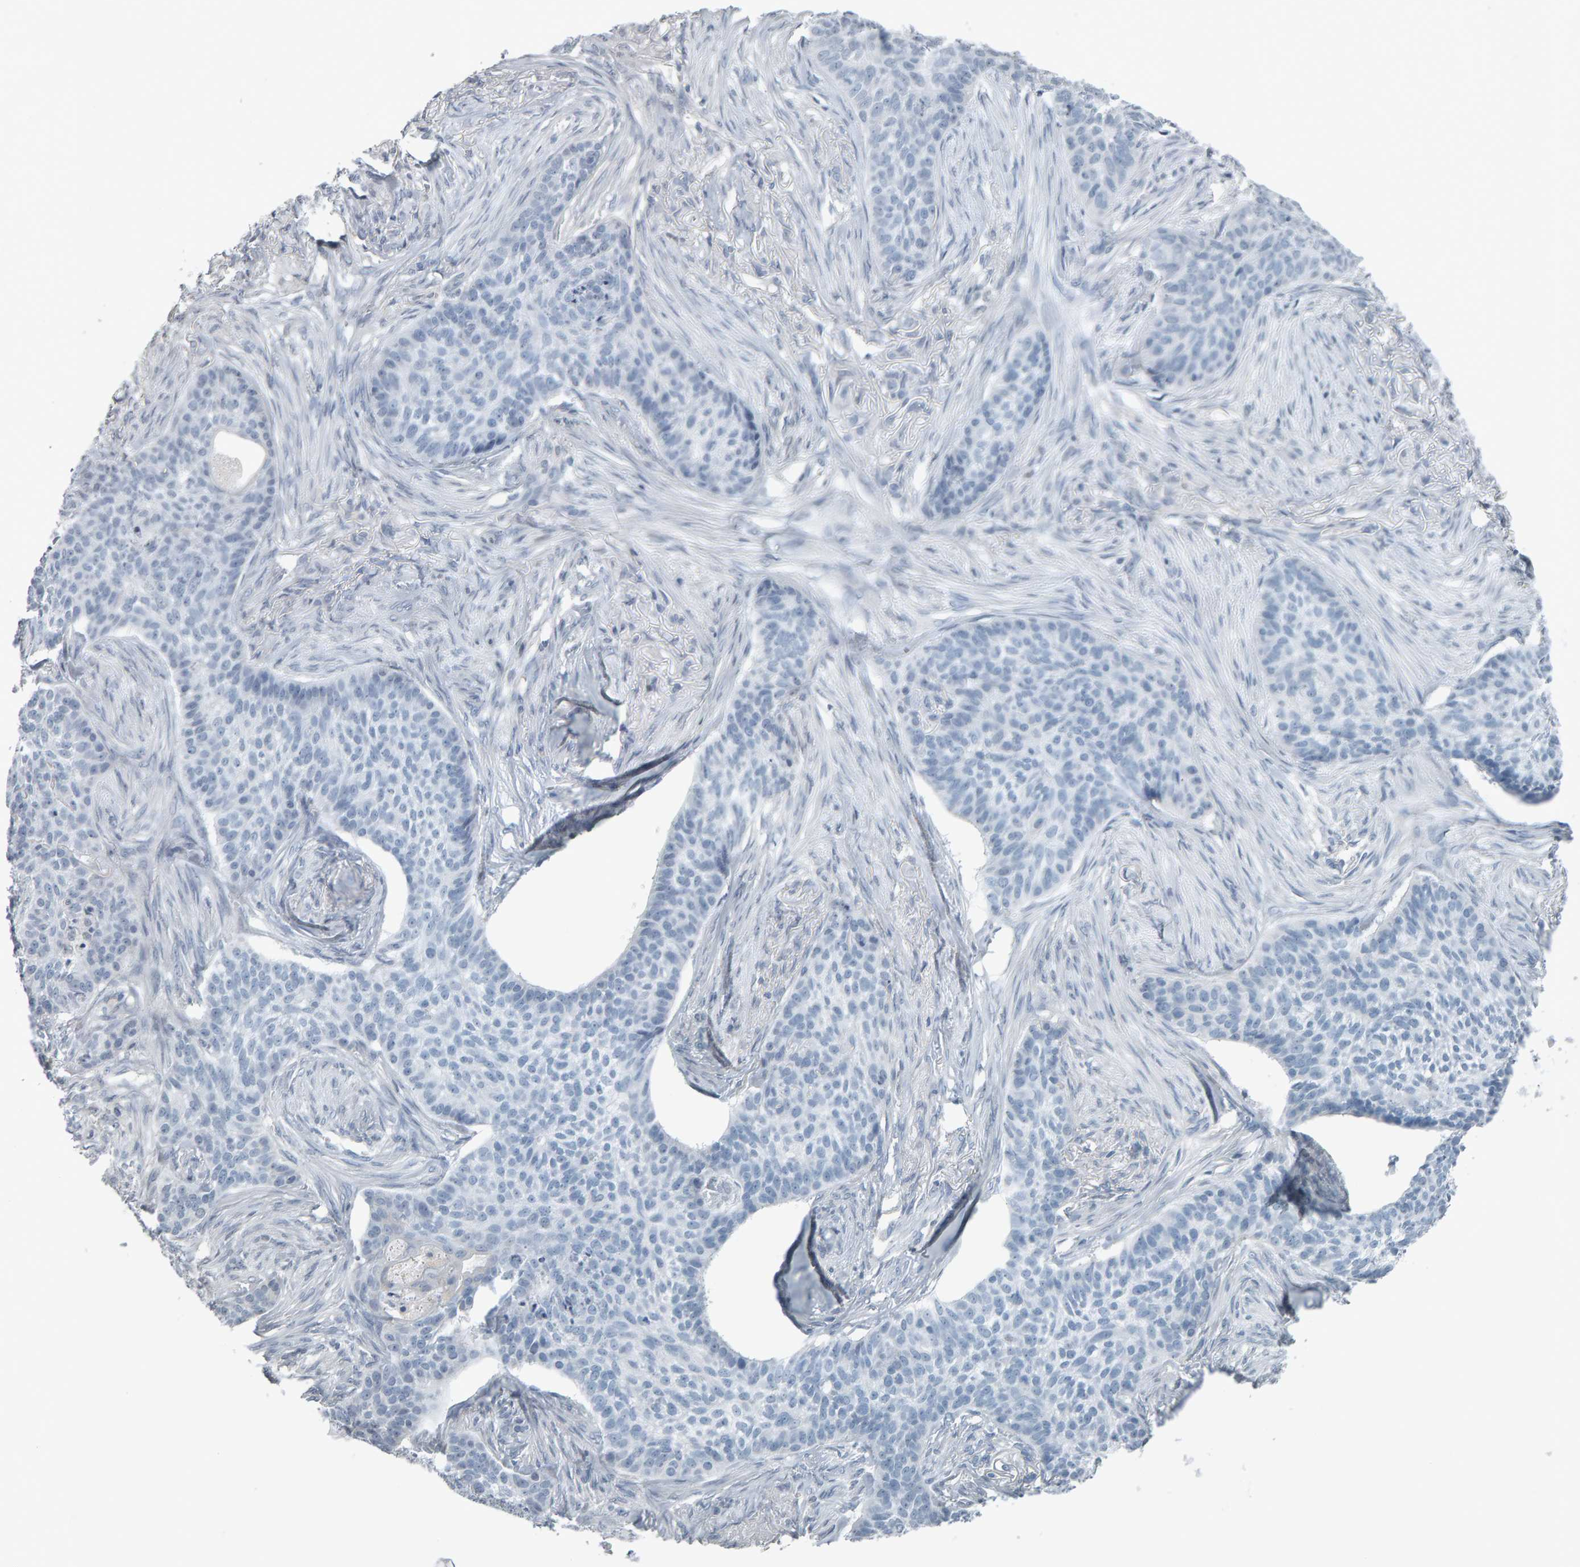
{"staining": {"intensity": "negative", "quantity": "none", "location": "none"}, "tissue": "skin cancer", "cell_type": "Tumor cells", "image_type": "cancer", "snomed": [{"axis": "morphology", "description": "Basal cell carcinoma"}, {"axis": "topography", "description": "Skin"}], "caption": "Tumor cells show no significant protein positivity in basal cell carcinoma (skin).", "gene": "PYY", "patient": {"sex": "male", "age": 85}}